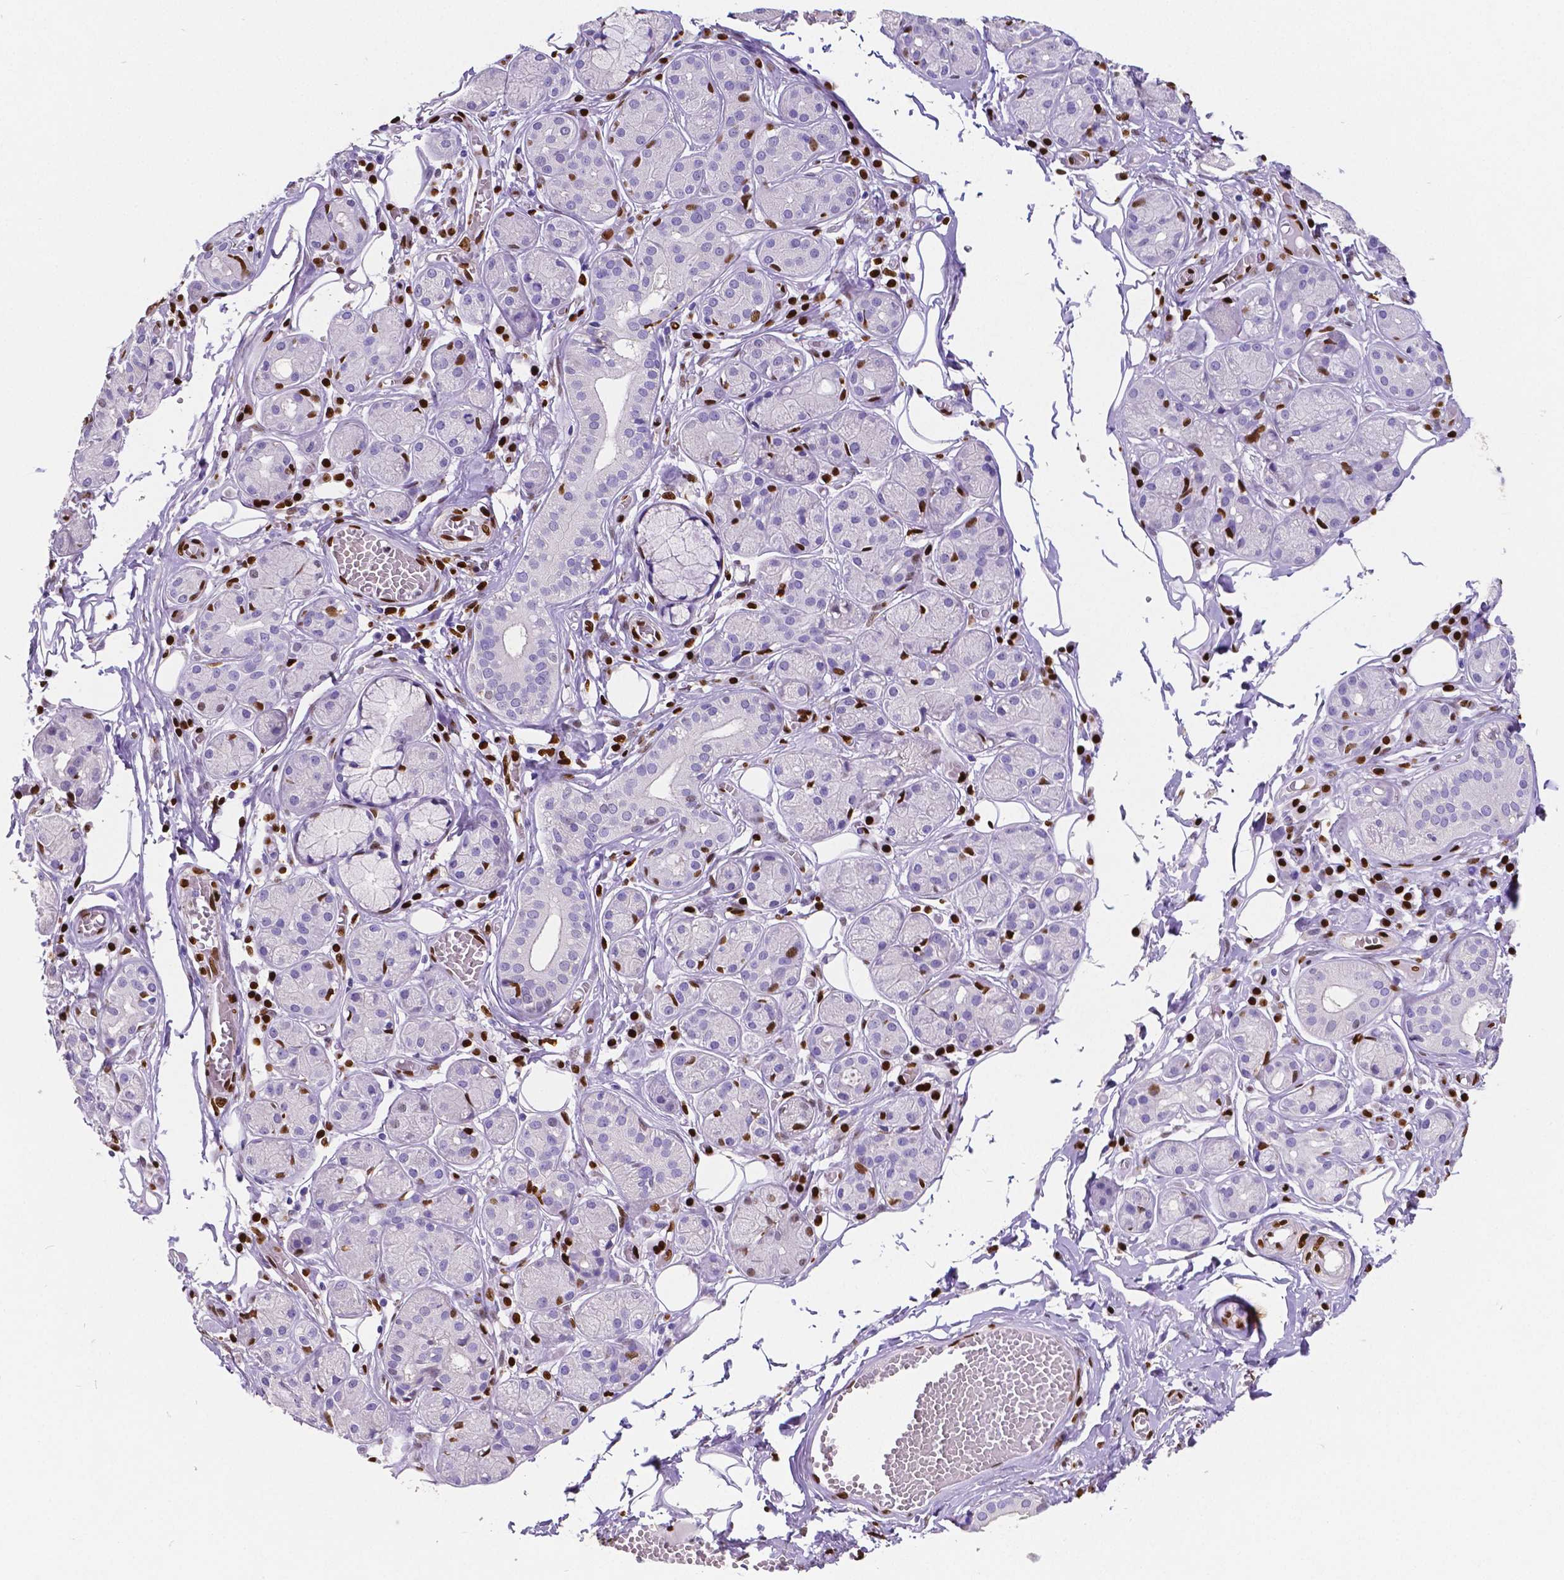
{"staining": {"intensity": "negative", "quantity": "none", "location": "none"}, "tissue": "salivary gland", "cell_type": "Glandular cells", "image_type": "normal", "snomed": [{"axis": "morphology", "description": "Normal tissue, NOS"}, {"axis": "topography", "description": "Salivary gland"}, {"axis": "topography", "description": "Peripheral nerve tissue"}], "caption": "A photomicrograph of salivary gland stained for a protein displays no brown staining in glandular cells. (DAB immunohistochemistry (IHC) with hematoxylin counter stain).", "gene": "MEF2C", "patient": {"sex": "male", "age": 71}}